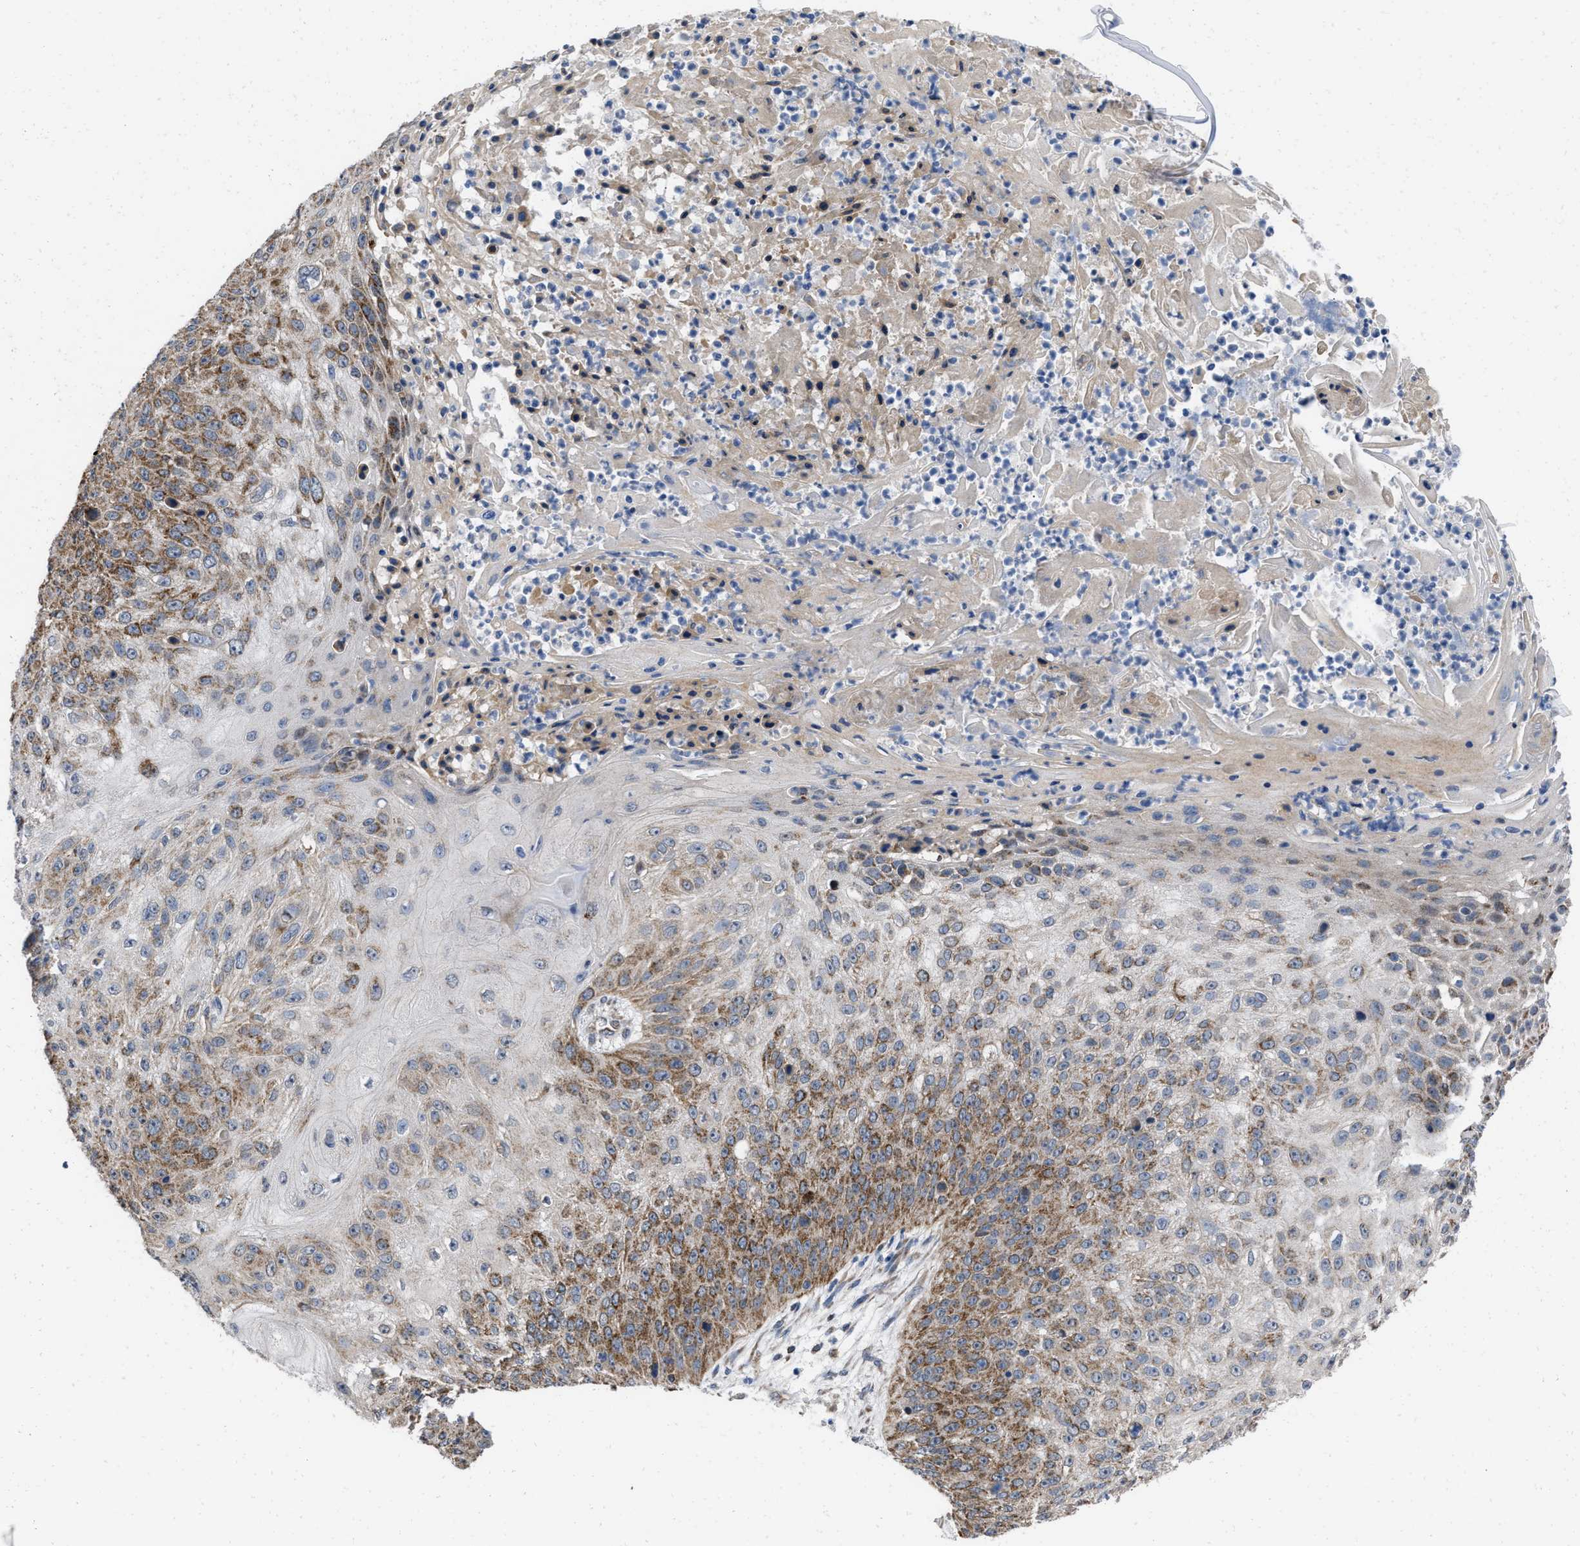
{"staining": {"intensity": "moderate", "quantity": ">75%", "location": "cytoplasmic/membranous"}, "tissue": "skin cancer", "cell_type": "Tumor cells", "image_type": "cancer", "snomed": [{"axis": "morphology", "description": "Squamous cell carcinoma, NOS"}, {"axis": "topography", "description": "Skin"}], "caption": "Skin squamous cell carcinoma stained for a protein exhibits moderate cytoplasmic/membranous positivity in tumor cells.", "gene": "AKAP1", "patient": {"sex": "female", "age": 80}}